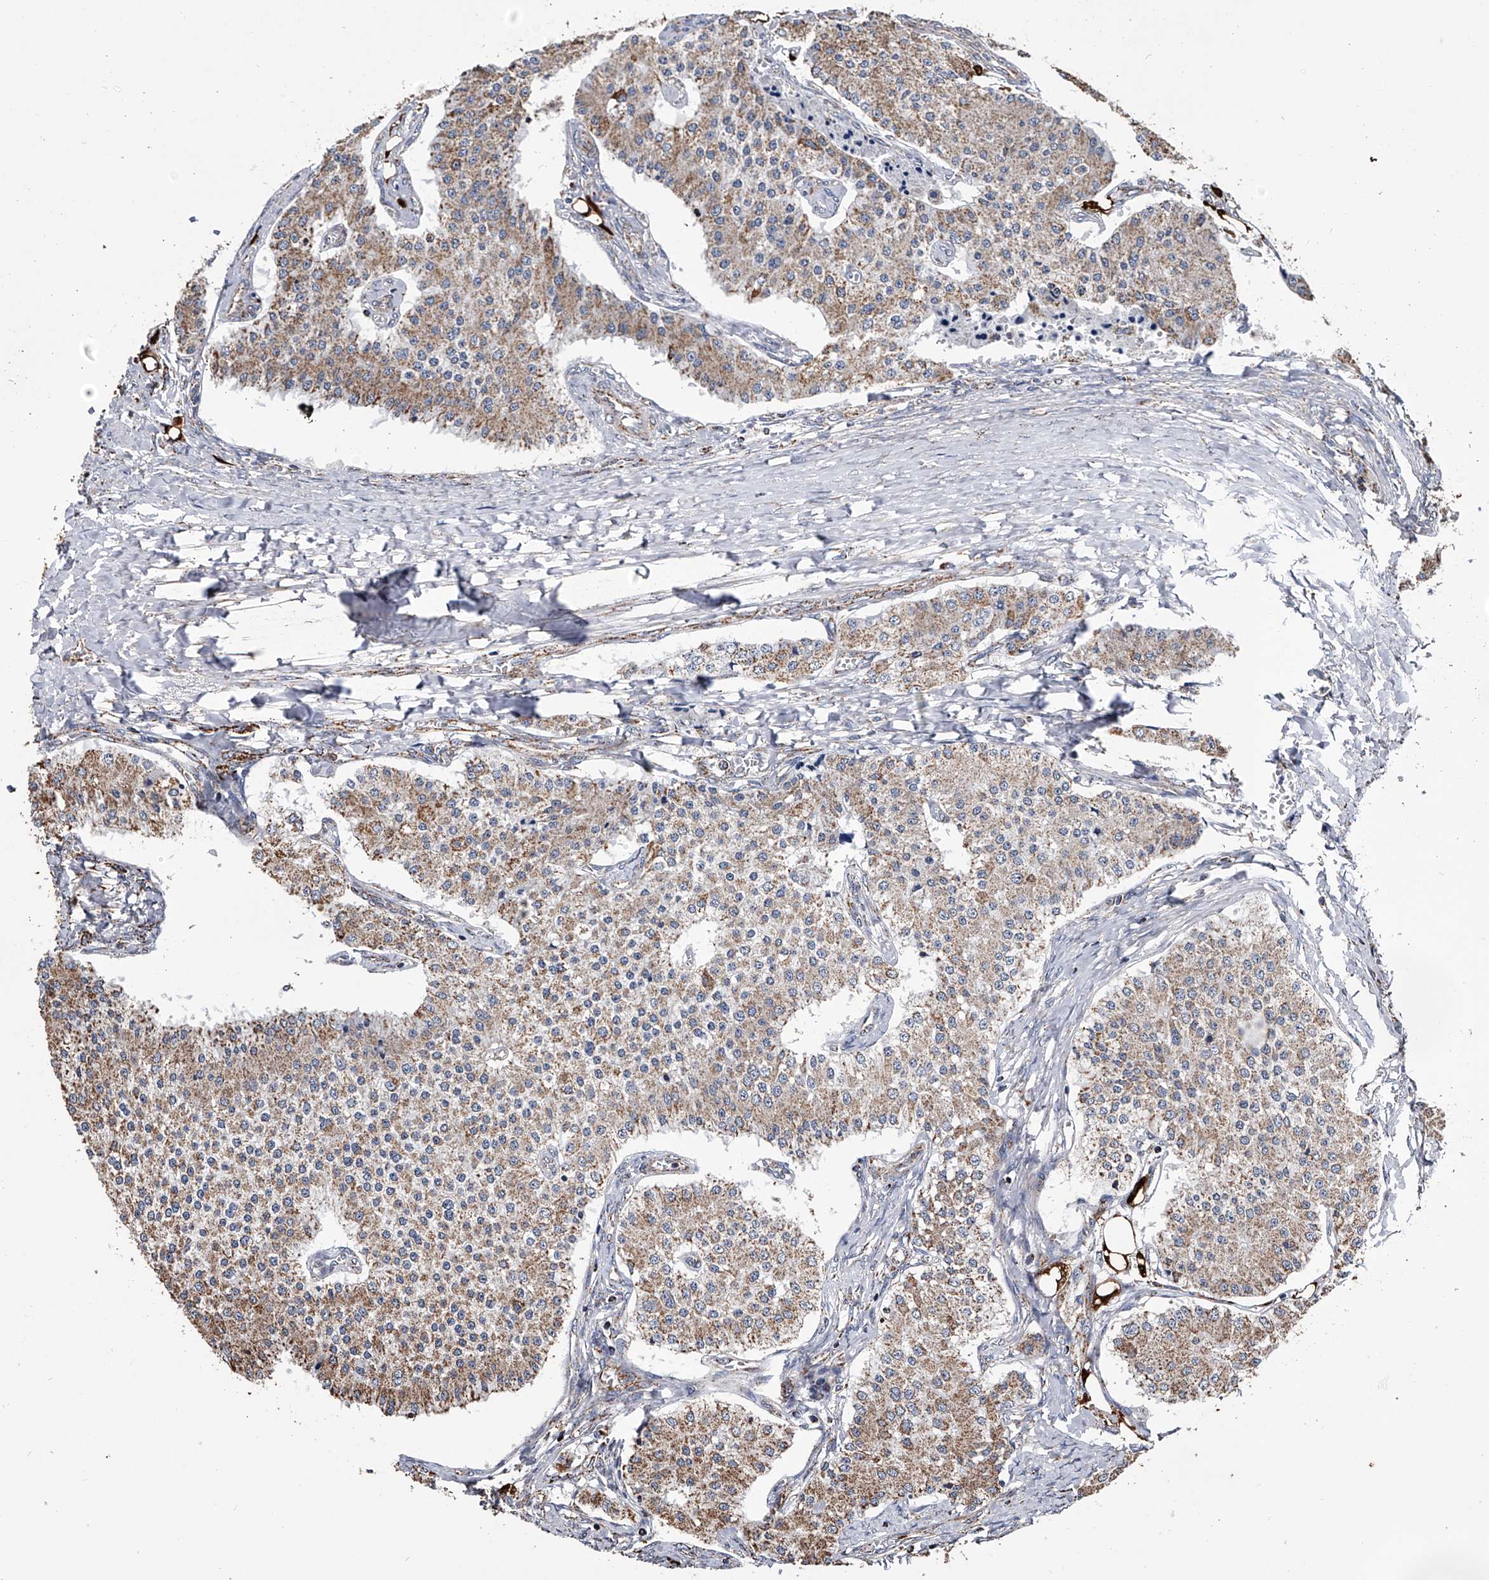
{"staining": {"intensity": "weak", "quantity": ">75%", "location": "cytoplasmic/membranous"}, "tissue": "carcinoid", "cell_type": "Tumor cells", "image_type": "cancer", "snomed": [{"axis": "morphology", "description": "Carcinoid, malignant, NOS"}, {"axis": "topography", "description": "Colon"}], "caption": "Tumor cells demonstrate weak cytoplasmic/membranous expression in approximately >75% of cells in carcinoid (malignant).", "gene": "SMPDL3A", "patient": {"sex": "female", "age": 52}}